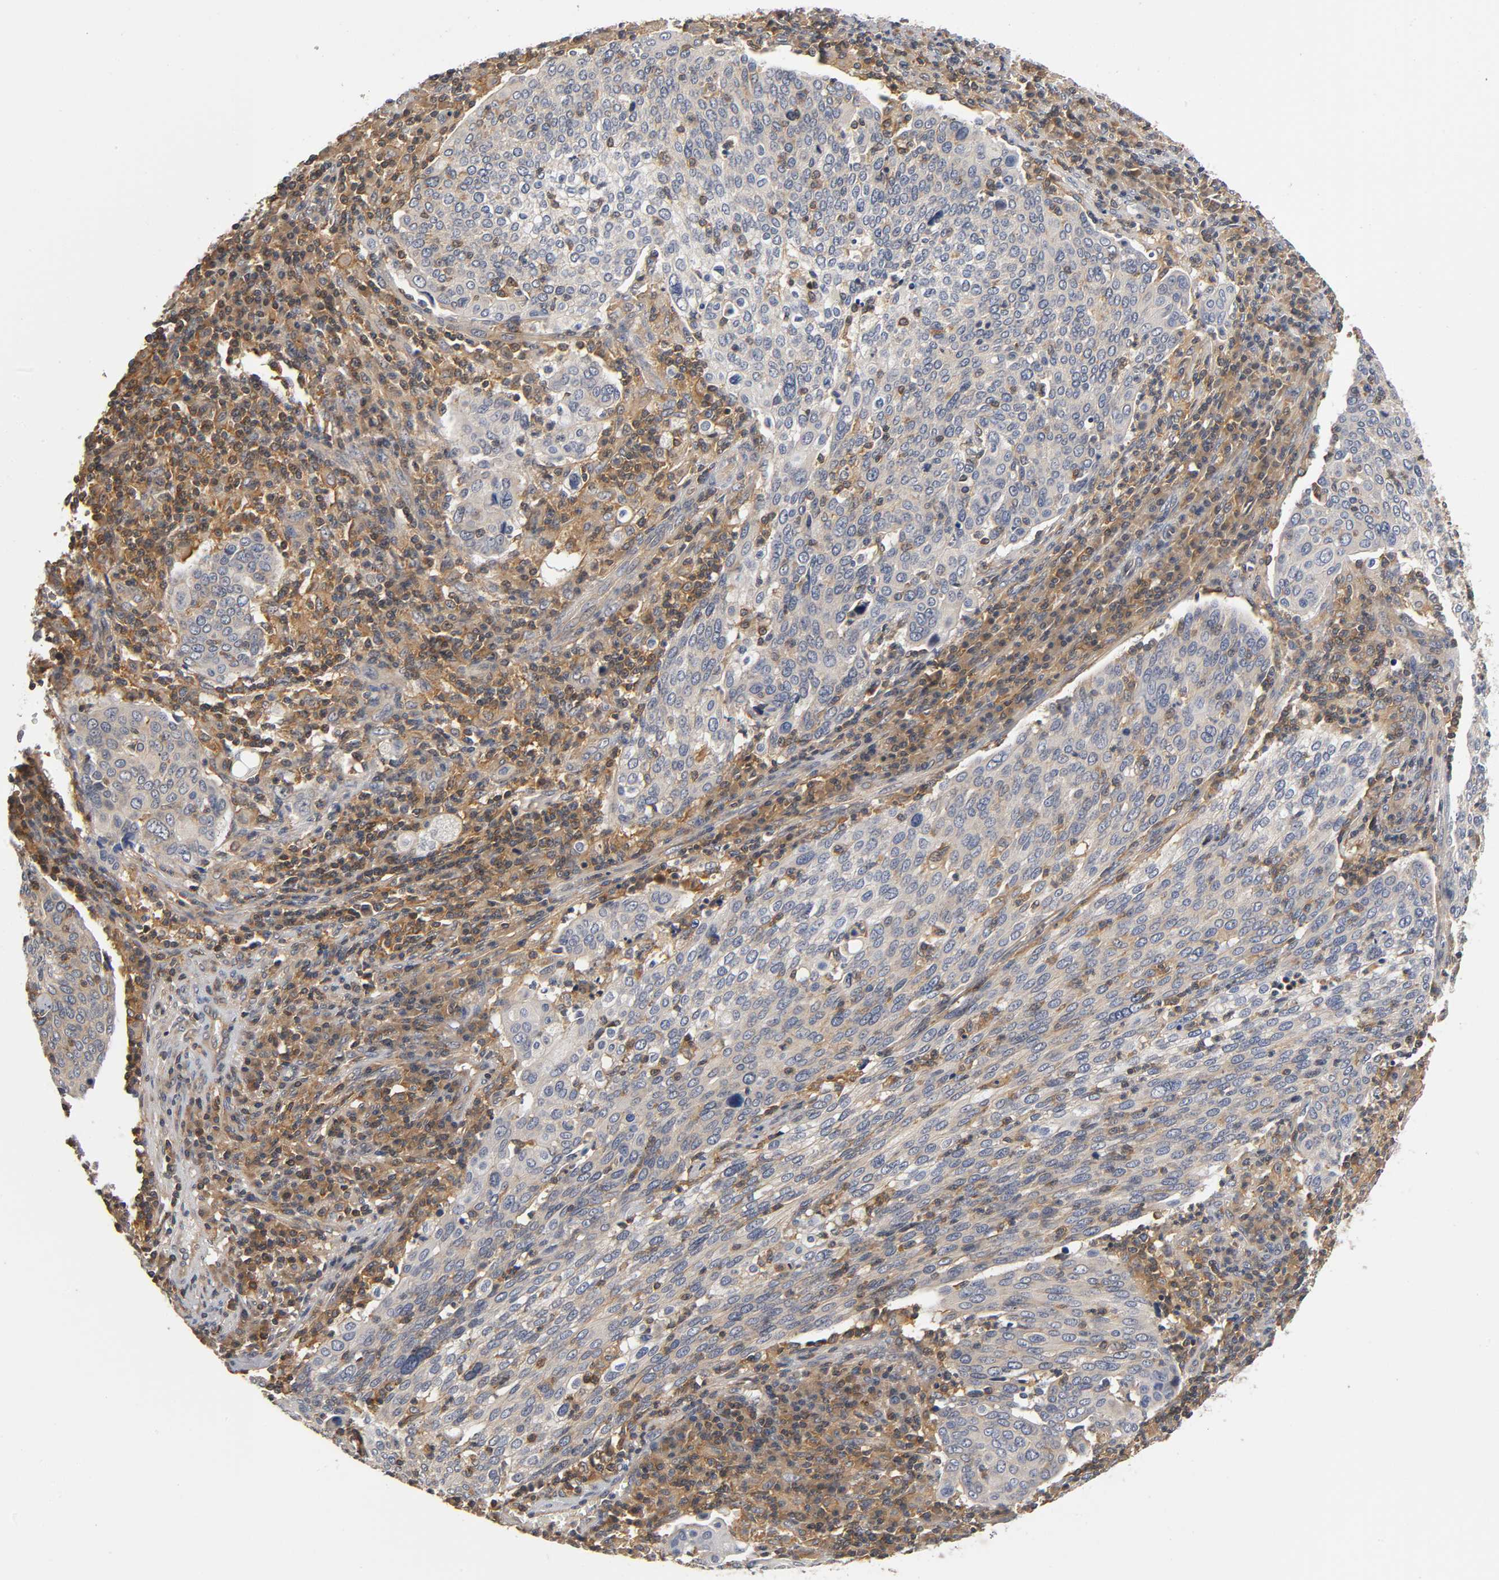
{"staining": {"intensity": "moderate", "quantity": "<25%", "location": "cytoplasmic/membranous"}, "tissue": "cervical cancer", "cell_type": "Tumor cells", "image_type": "cancer", "snomed": [{"axis": "morphology", "description": "Squamous cell carcinoma, NOS"}, {"axis": "topography", "description": "Cervix"}], "caption": "Human cervical cancer (squamous cell carcinoma) stained with a brown dye exhibits moderate cytoplasmic/membranous positive expression in about <25% of tumor cells.", "gene": "ACTR2", "patient": {"sex": "female", "age": 40}}